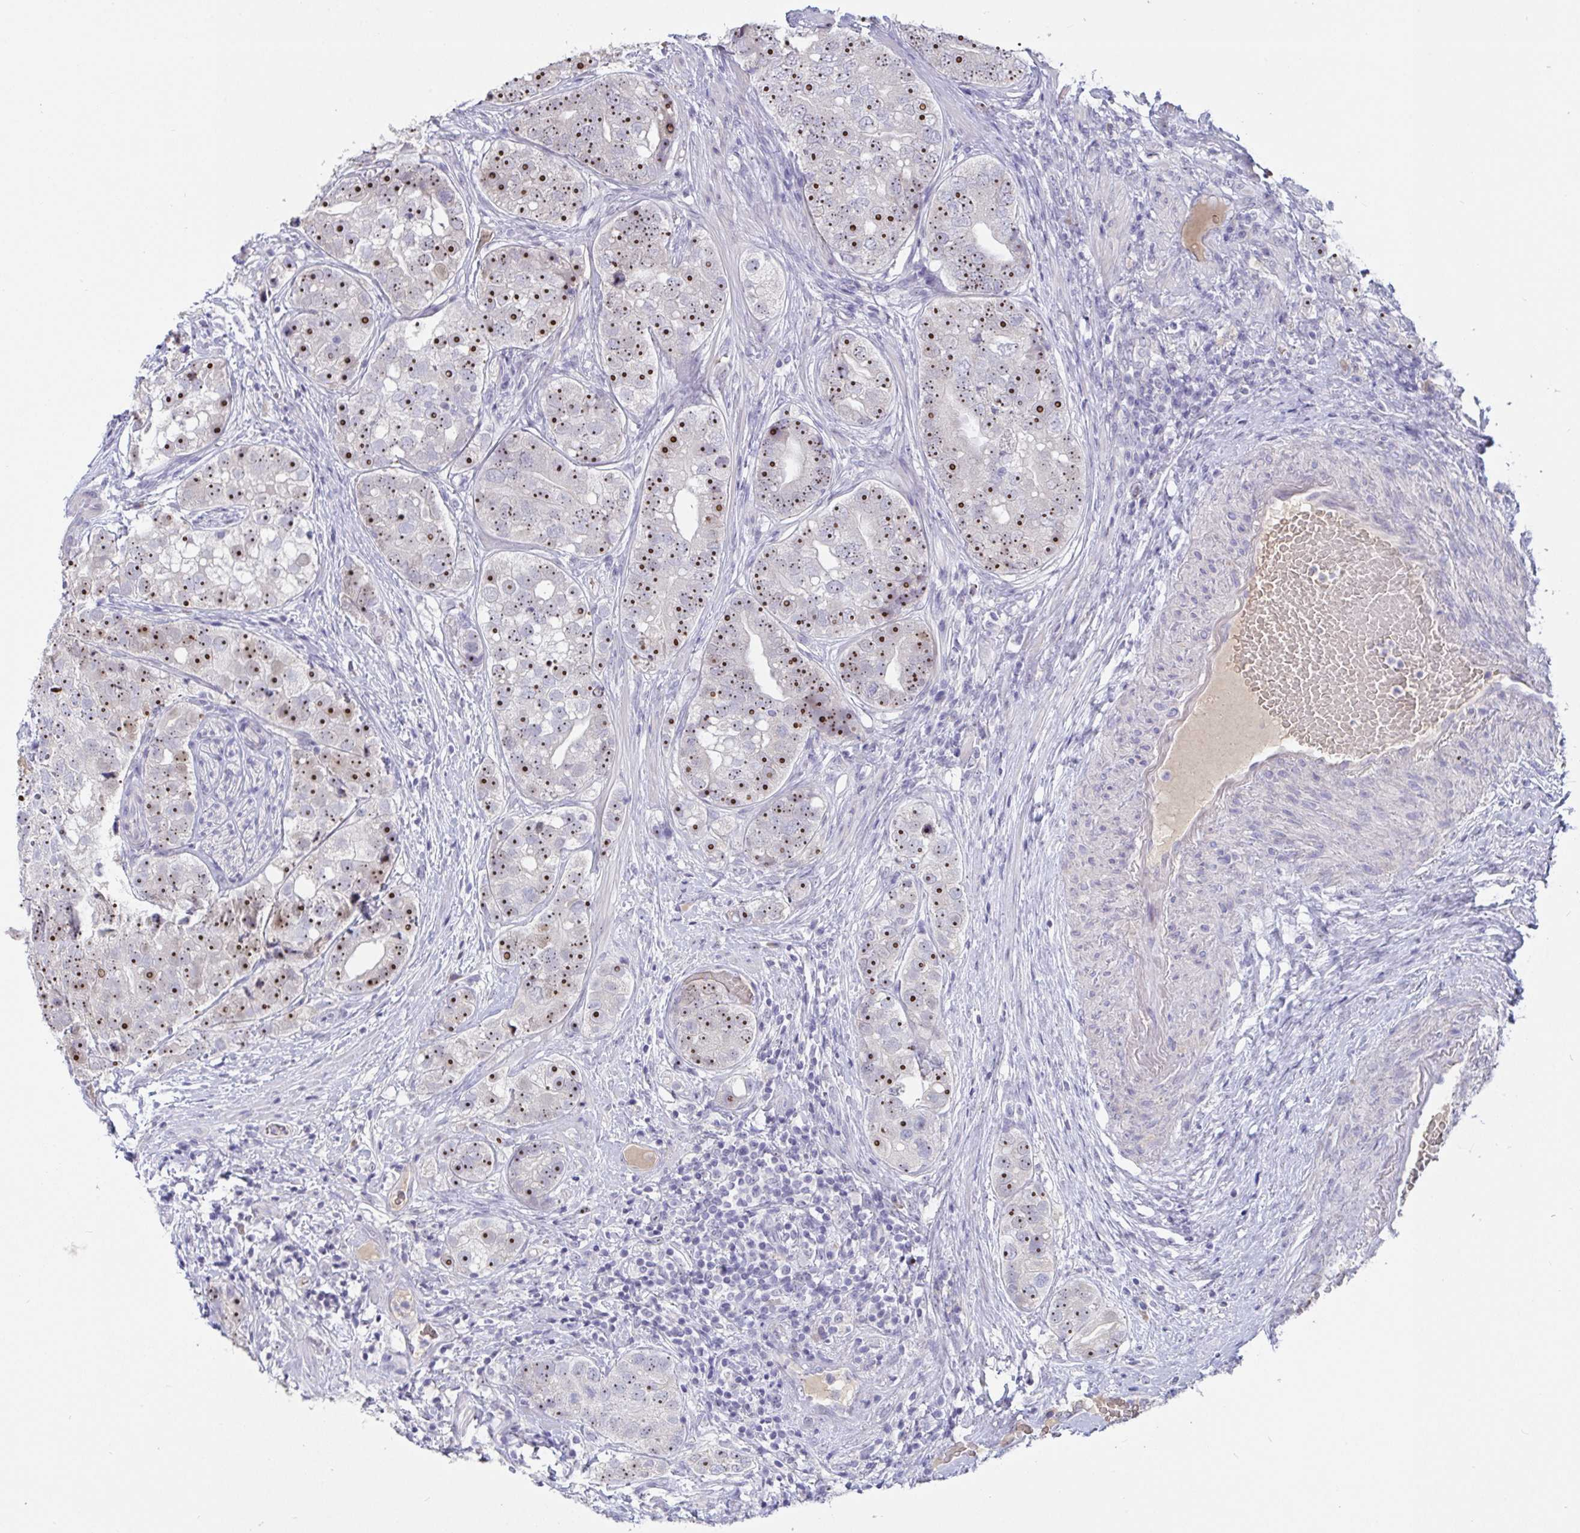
{"staining": {"intensity": "strong", "quantity": ">75%", "location": "nuclear"}, "tissue": "prostate cancer", "cell_type": "Tumor cells", "image_type": "cancer", "snomed": [{"axis": "morphology", "description": "Adenocarcinoma, High grade"}, {"axis": "topography", "description": "Prostate"}], "caption": "Tumor cells show strong nuclear positivity in approximately >75% of cells in adenocarcinoma (high-grade) (prostate).", "gene": "MYC", "patient": {"sex": "male", "age": 60}}